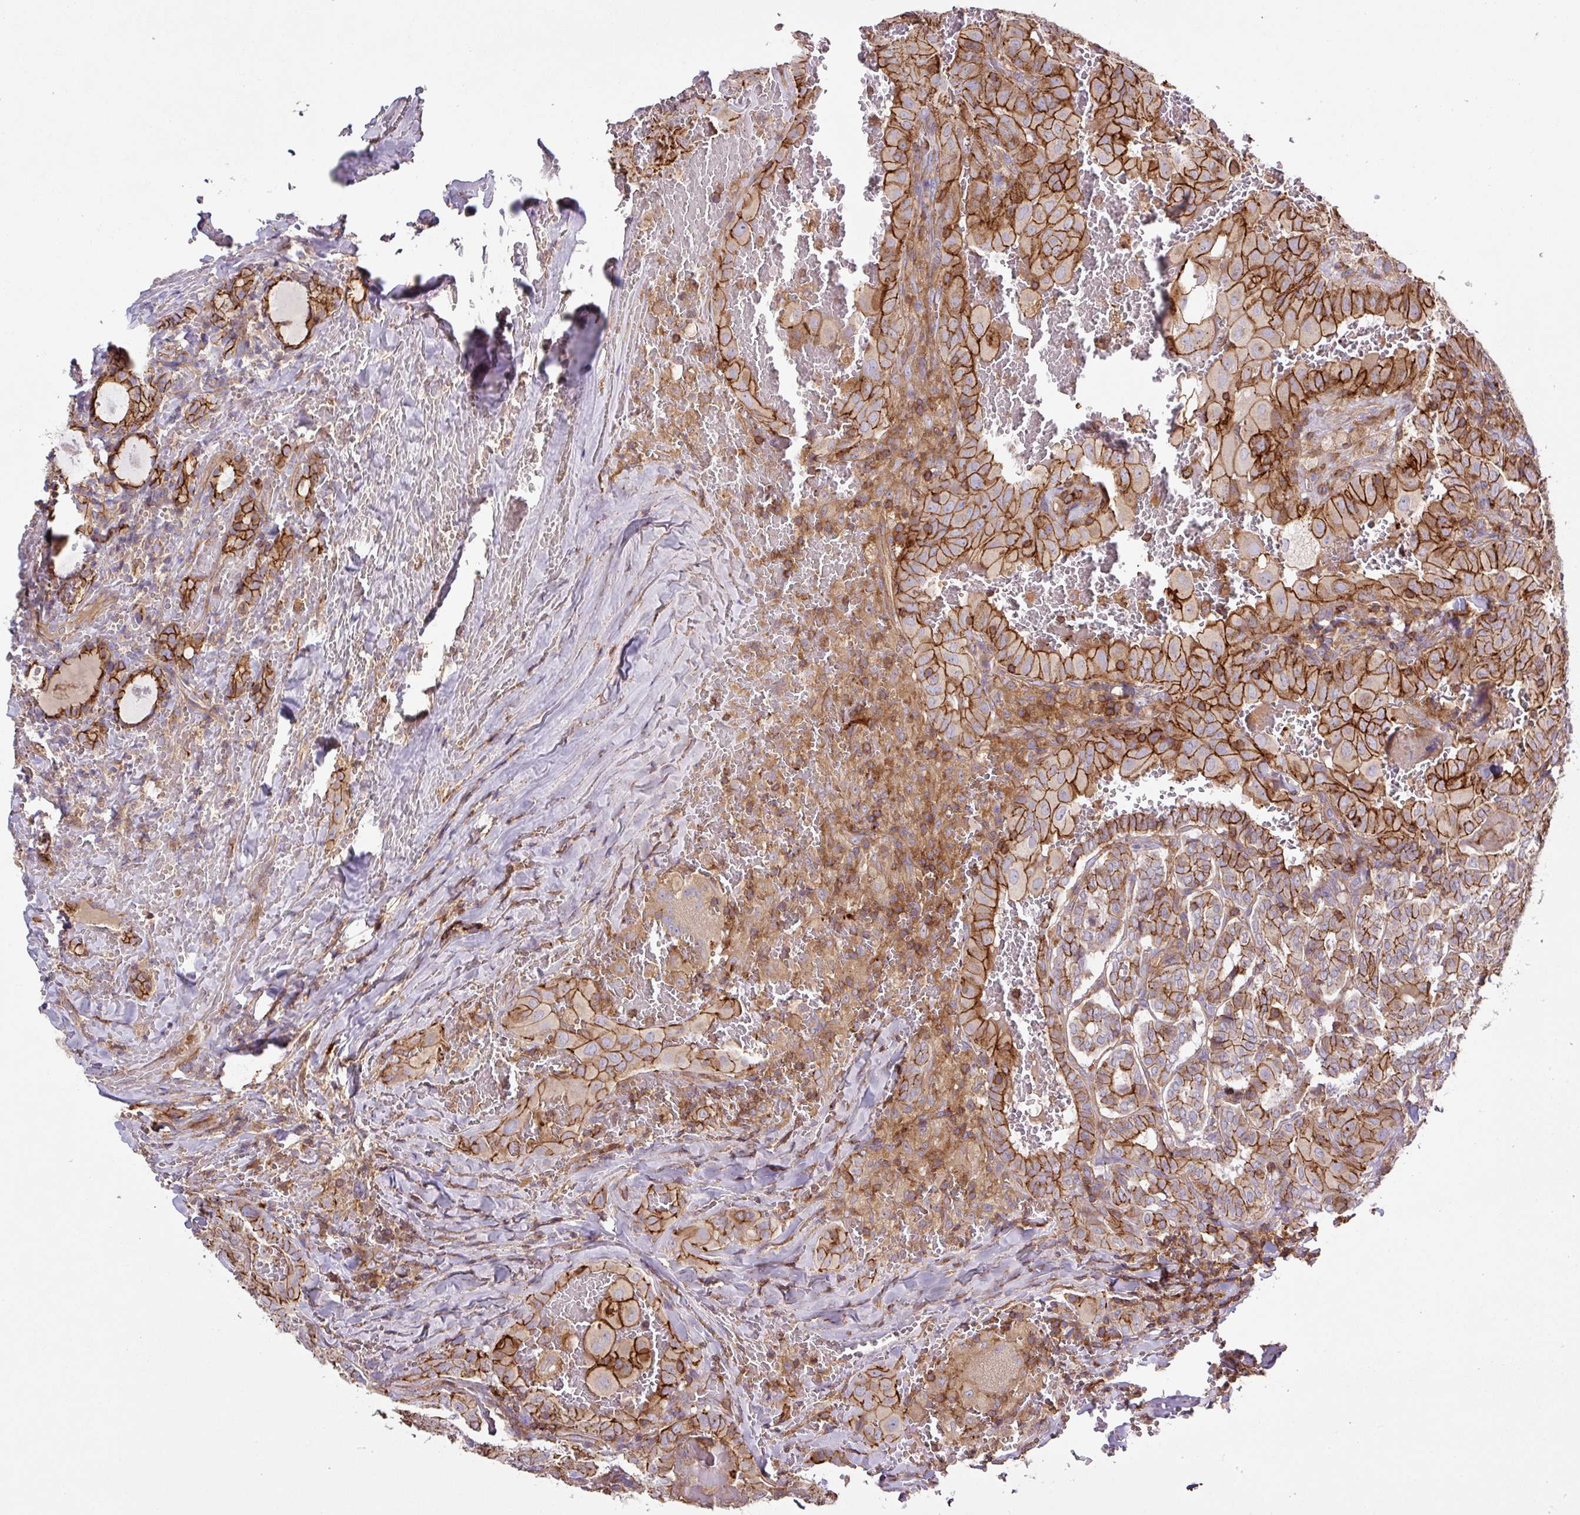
{"staining": {"intensity": "strong", "quantity": ">75%", "location": "cytoplasmic/membranous"}, "tissue": "thyroid cancer", "cell_type": "Tumor cells", "image_type": "cancer", "snomed": [{"axis": "morphology", "description": "Papillary adenocarcinoma, NOS"}, {"axis": "topography", "description": "Thyroid gland"}], "caption": "Human thyroid cancer (papillary adenocarcinoma) stained for a protein (brown) exhibits strong cytoplasmic/membranous positive positivity in approximately >75% of tumor cells.", "gene": "RIC1", "patient": {"sex": "female", "age": 72}}